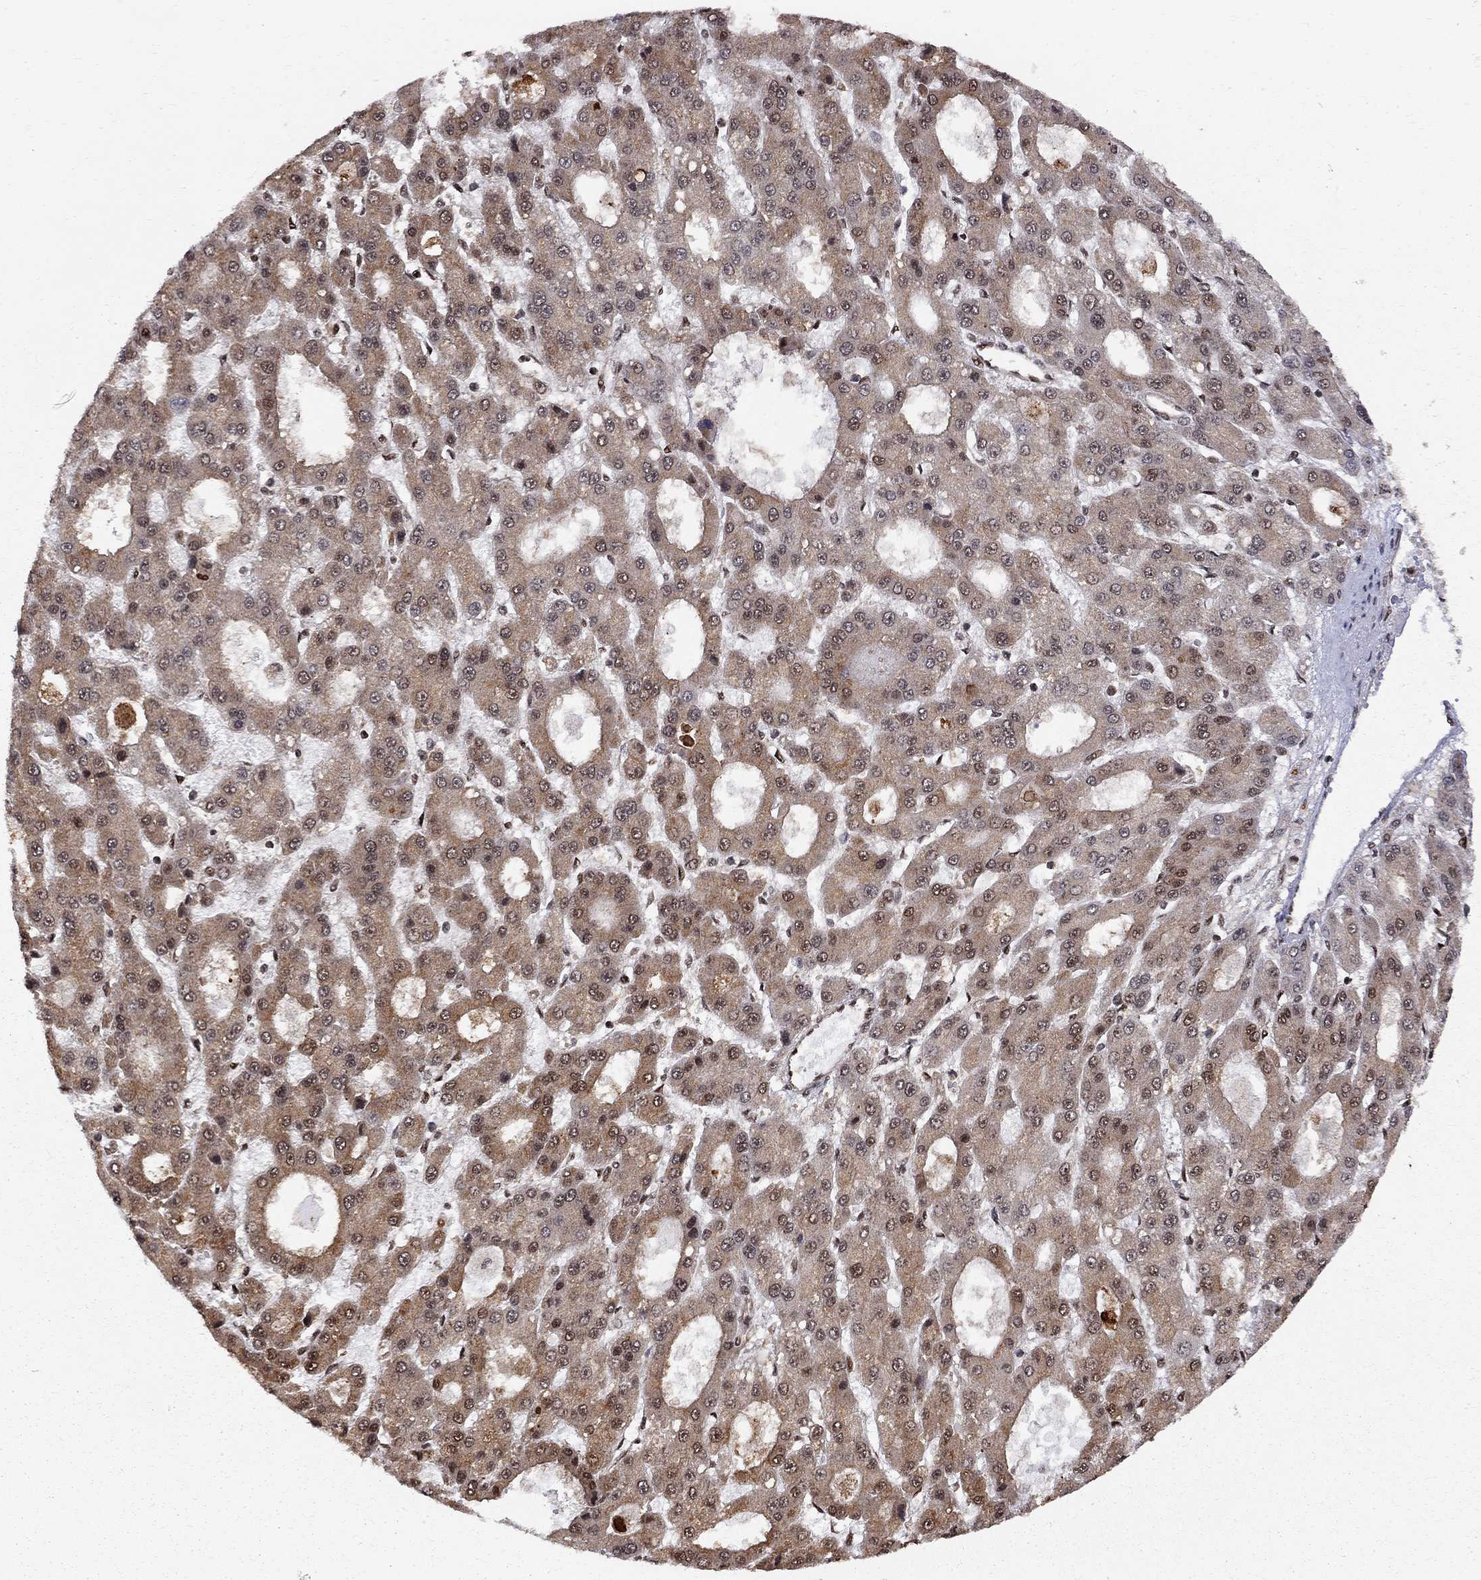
{"staining": {"intensity": "moderate", "quantity": "25%-75%", "location": "cytoplasmic/membranous"}, "tissue": "liver cancer", "cell_type": "Tumor cells", "image_type": "cancer", "snomed": [{"axis": "morphology", "description": "Carcinoma, Hepatocellular, NOS"}, {"axis": "topography", "description": "Liver"}], "caption": "Immunohistochemistry micrograph of neoplastic tissue: liver cancer stained using immunohistochemistry exhibits medium levels of moderate protein expression localized specifically in the cytoplasmic/membranous of tumor cells, appearing as a cytoplasmic/membranous brown color.", "gene": "ELOB", "patient": {"sex": "male", "age": 70}}